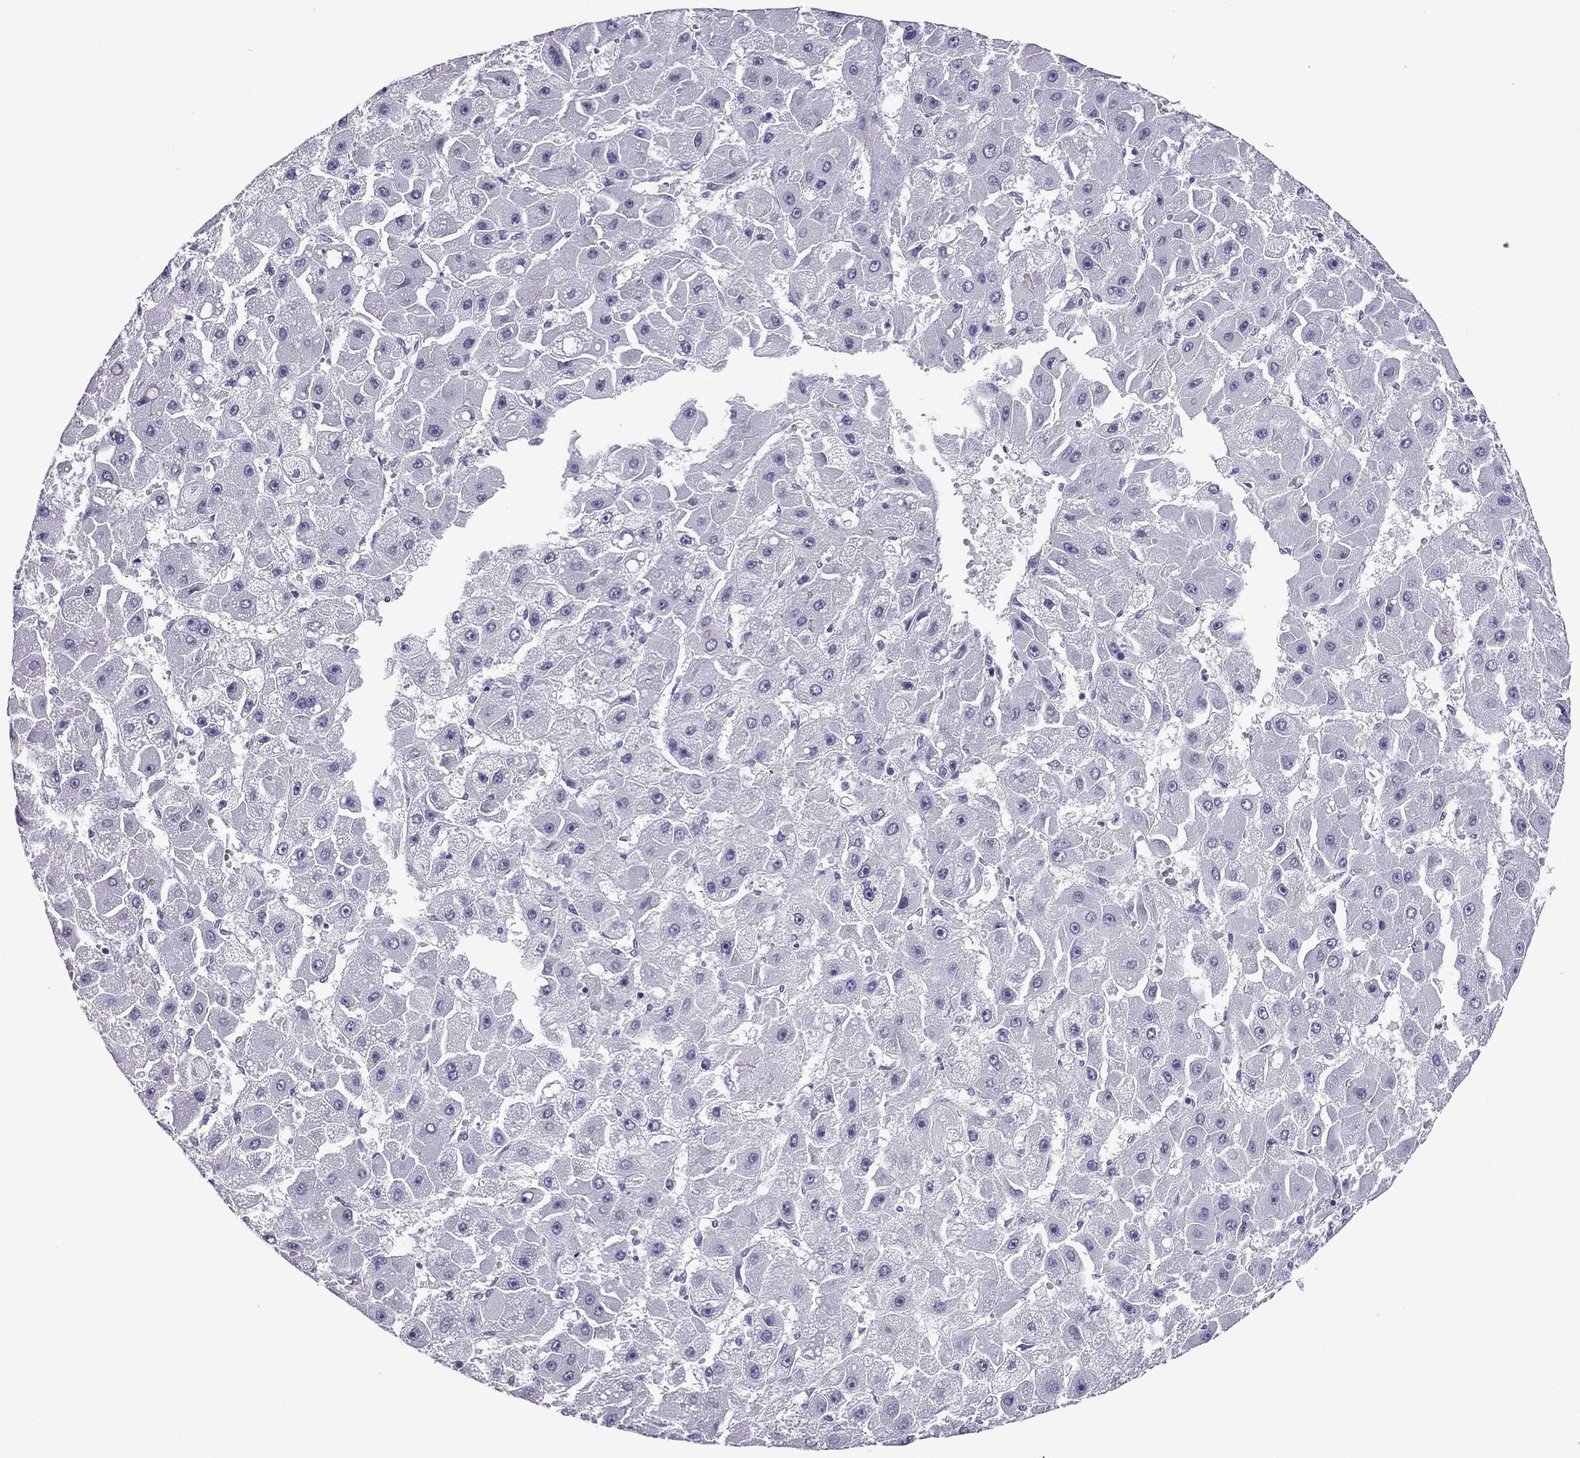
{"staining": {"intensity": "negative", "quantity": "none", "location": "none"}, "tissue": "liver cancer", "cell_type": "Tumor cells", "image_type": "cancer", "snomed": [{"axis": "morphology", "description": "Carcinoma, Hepatocellular, NOS"}, {"axis": "topography", "description": "Liver"}], "caption": "Immunohistochemistry (IHC) of human hepatocellular carcinoma (liver) demonstrates no staining in tumor cells. (DAB immunohistochemistry (IHC) with hematoxylin counter stain).", "gene": "MYL11", "patient": {"sex": "female", "age": 25}}